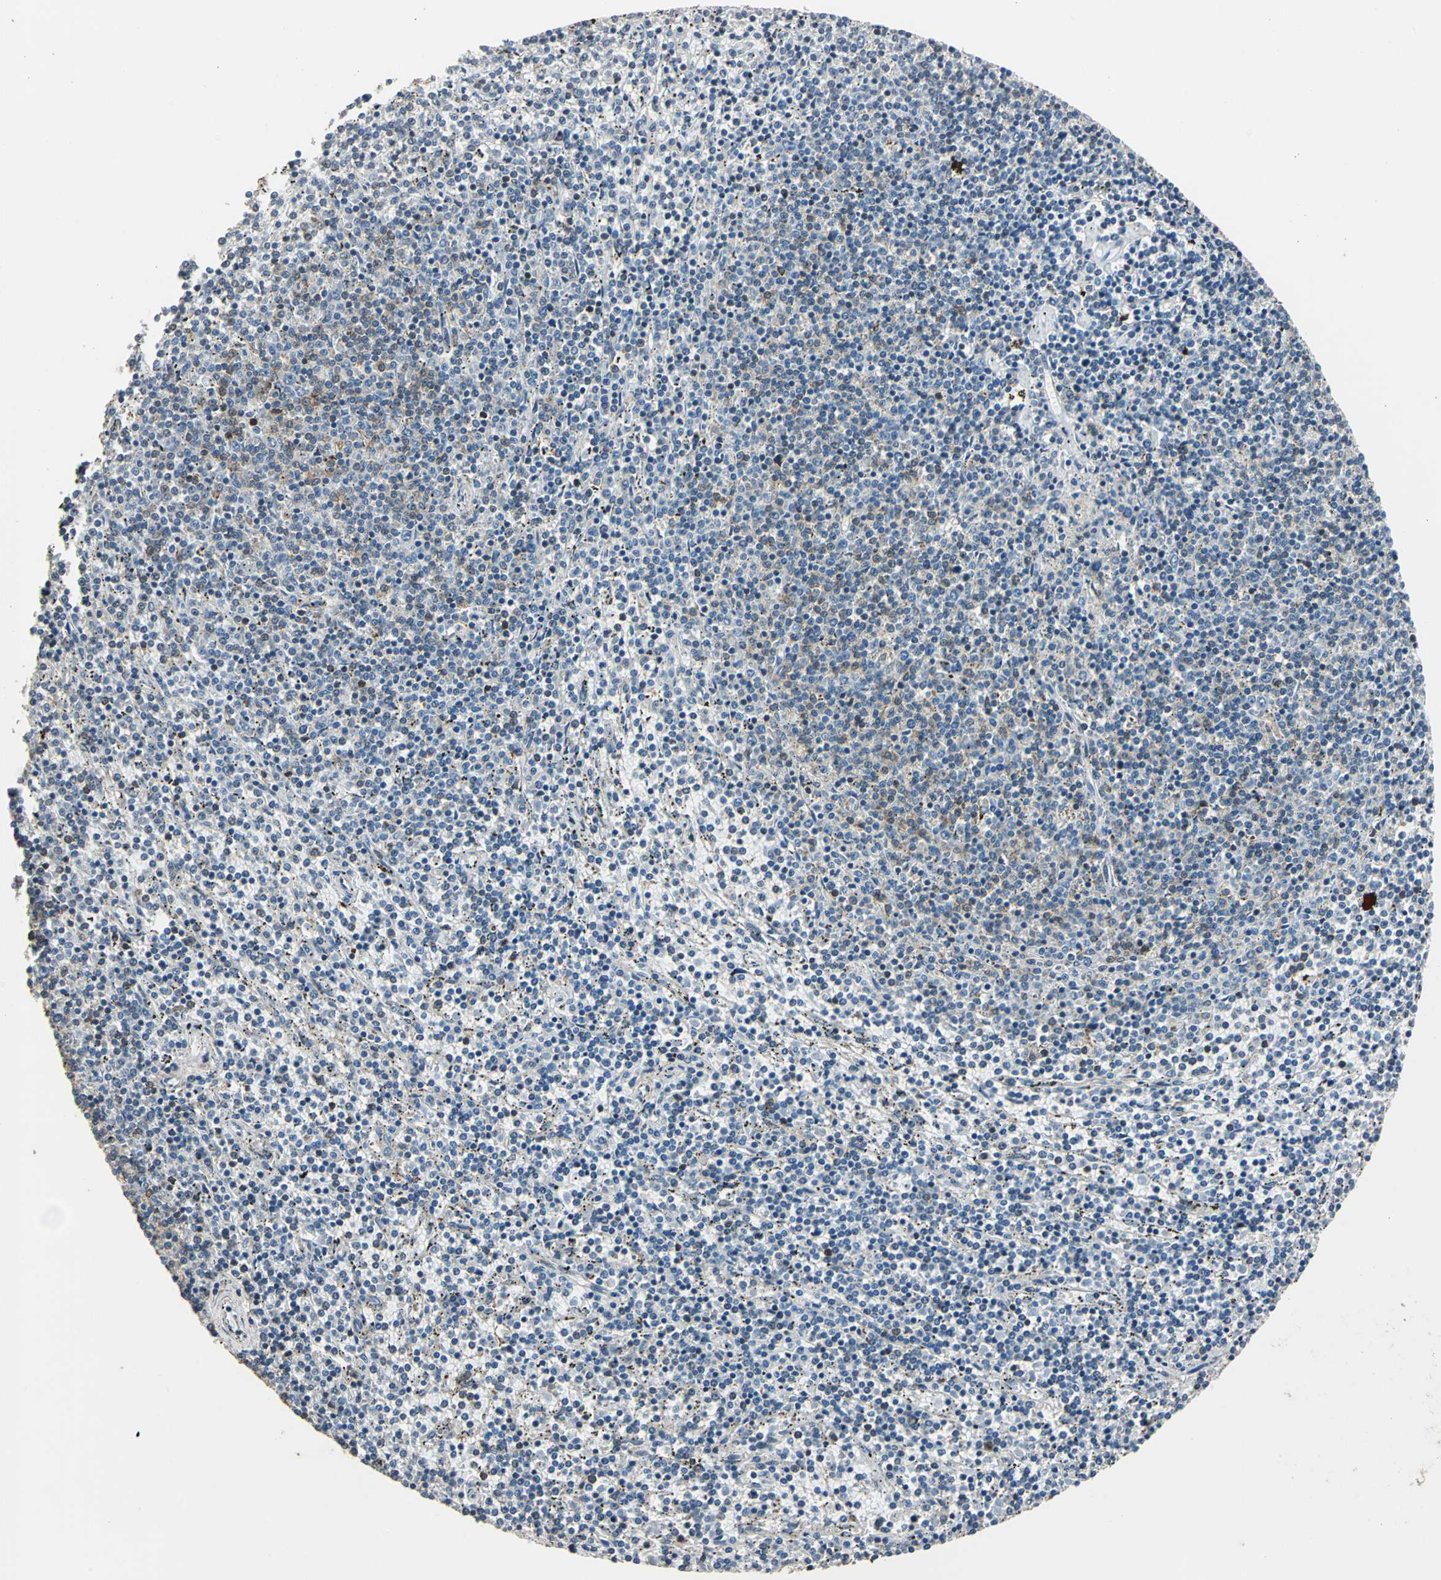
{"staining": {"intensity": "negative", "quantity": "none", "location": "none"}, "tissue": "lymphoma", "cell_type": "Tumor cells", "image_type": "cancer", "snomed": [{"axis": "morphology", "description": "Malignant lymphoma, non-Hodgkin's type, Low grade"}, {"axis": "topography", "description": "Spleen"}], "caption": "Micrograph shows no protein expression in tumor cells of lymphoma tissue.", "gene": "DNAJB4", "patient": {"sex": "female", "age": 50}}